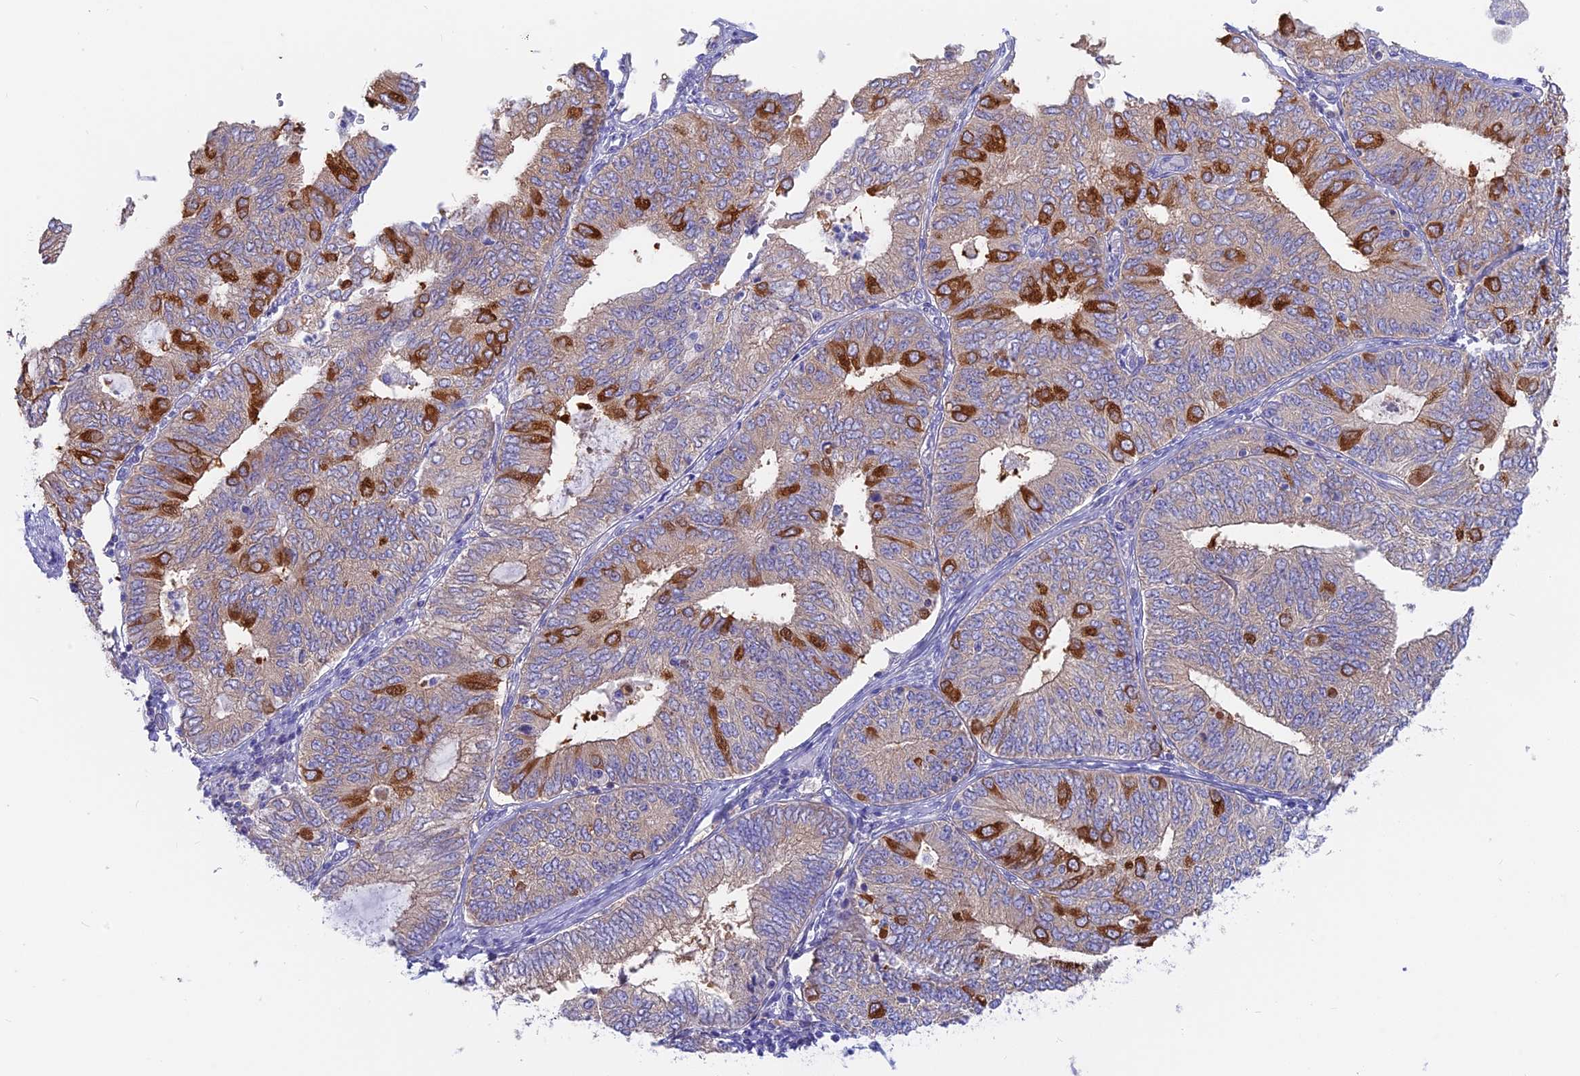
{"staining": {"intensity": "strong", "quantity": "<25%", "location": "cytoplasmic/membranous"}, "tissue": "endometrial cancer", "cell_type": "Tumor cells", "image_type": "cancer", "snomed": [{"axis": "morphology", "description": "Adenocarcinoma, NOS"}, {"axis": "topography", "description": "Endometrium"}], "caption": "Protein staining displays strong cytoplasmic/membranous staining in approximately <25% of tumor cells in endometrial cancer (adenocarcinoma).", "gene": "LZTFL1", "patient": {"sex": "female", "age": 68}}